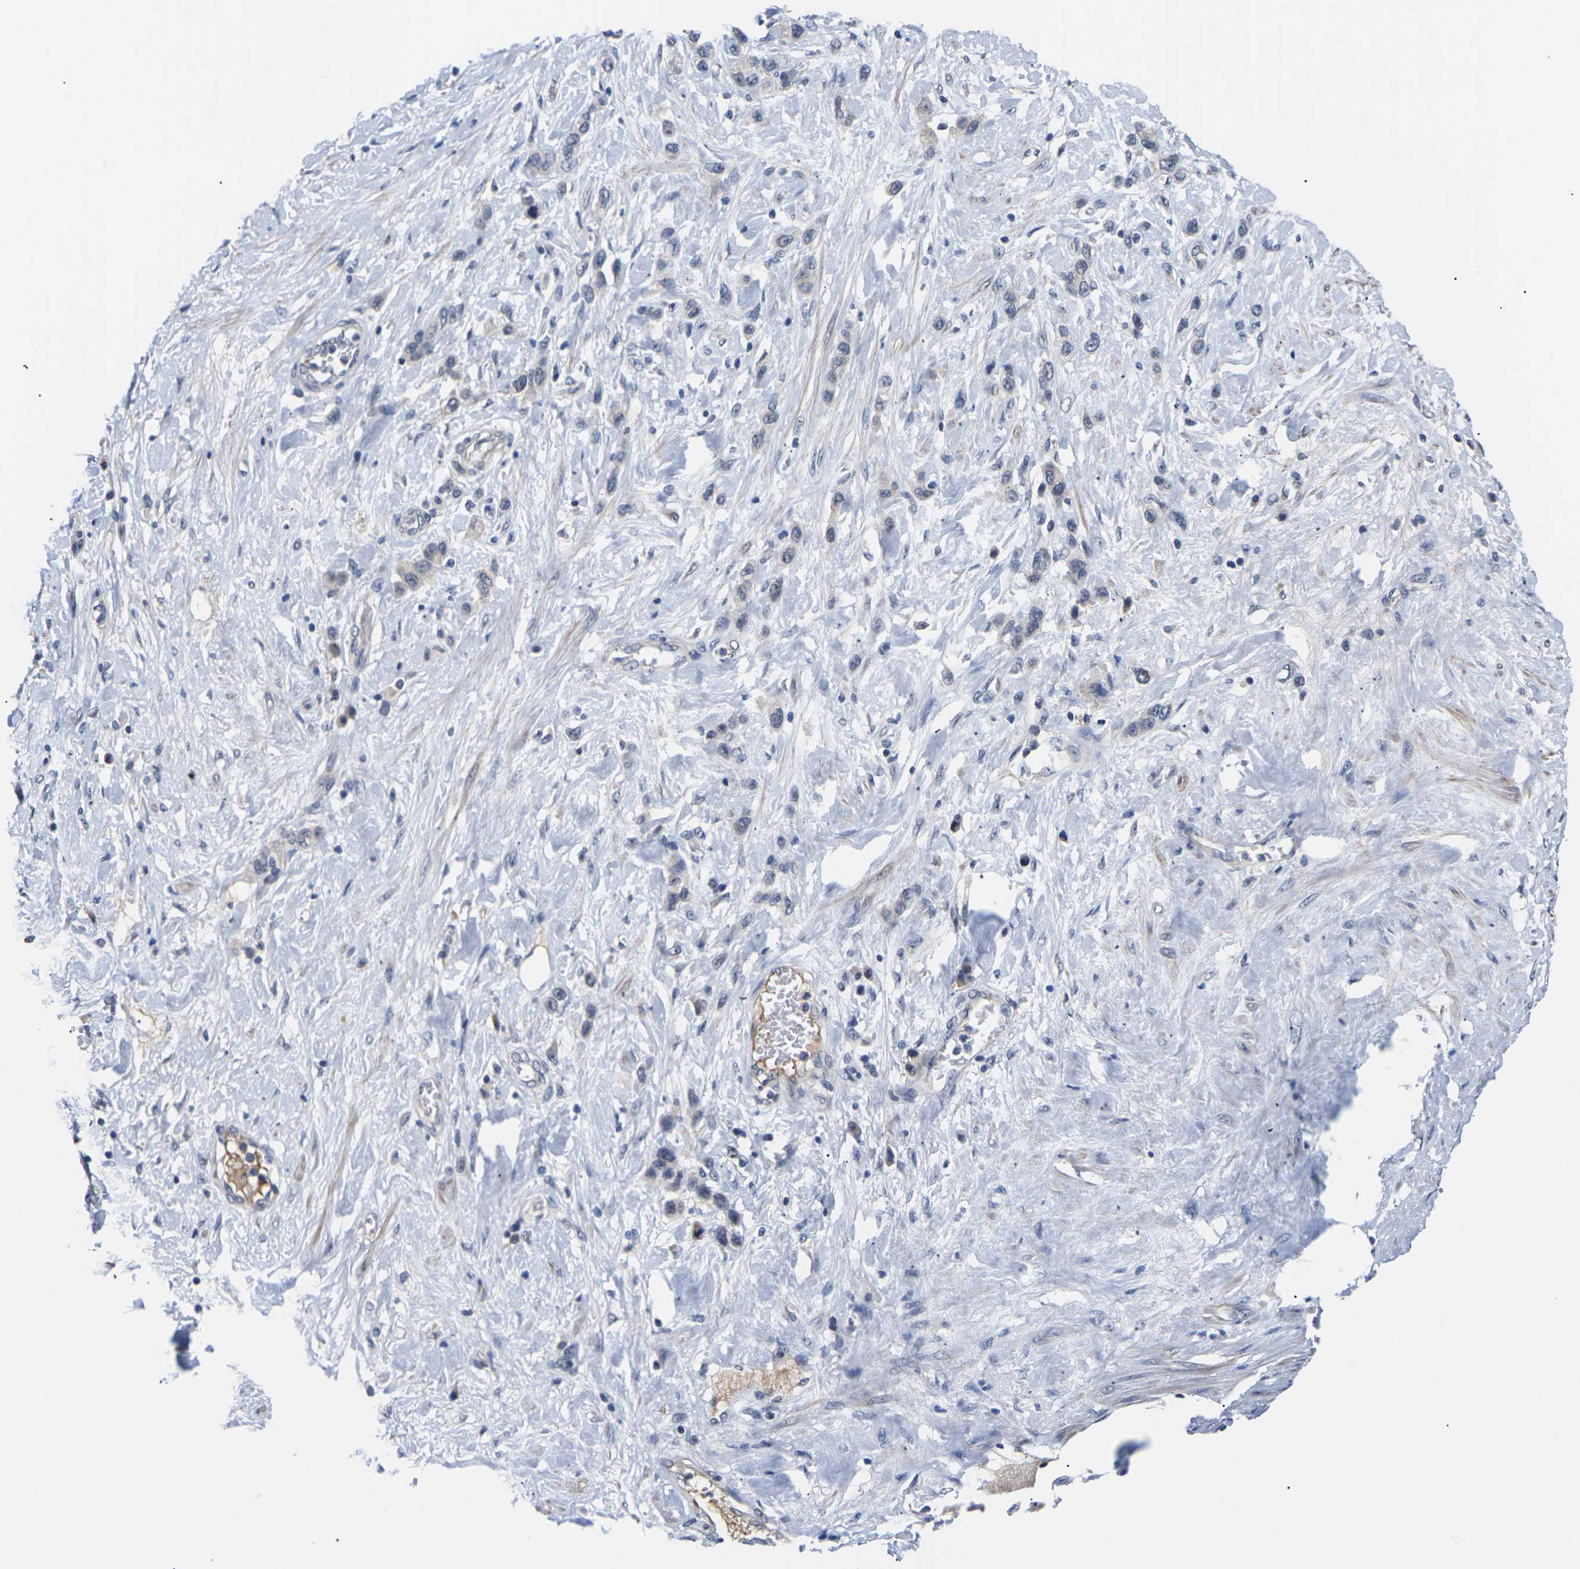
{"staining": {"intensity": "weak", "quantity": "<25%", "location": "cytoplasmic/membranous"}, "tissue": "stomach cancer", "cell_type": "Tumor cells", "image_type": "cancer", "snomed": [{"axis": "morphology", "description": "Adenocarcinoma, NOS"}, {"axis": "morphology", "description": "Adenocarcinoma, High grade"}, {"axis": "topography", "description": "Stomach, upper"}, {"axis": "topography", "description": "Stomach, lower"}], "caption": "Immunohistochemistry (IHC) micrograph of neoplastic tissue: human adenocarcinoma (stomach) stained with DAB displays no significant protein positivity in tumor cells.", "gene": "ST6GAL2", "patient": {"sex": "female", "age": 65}}